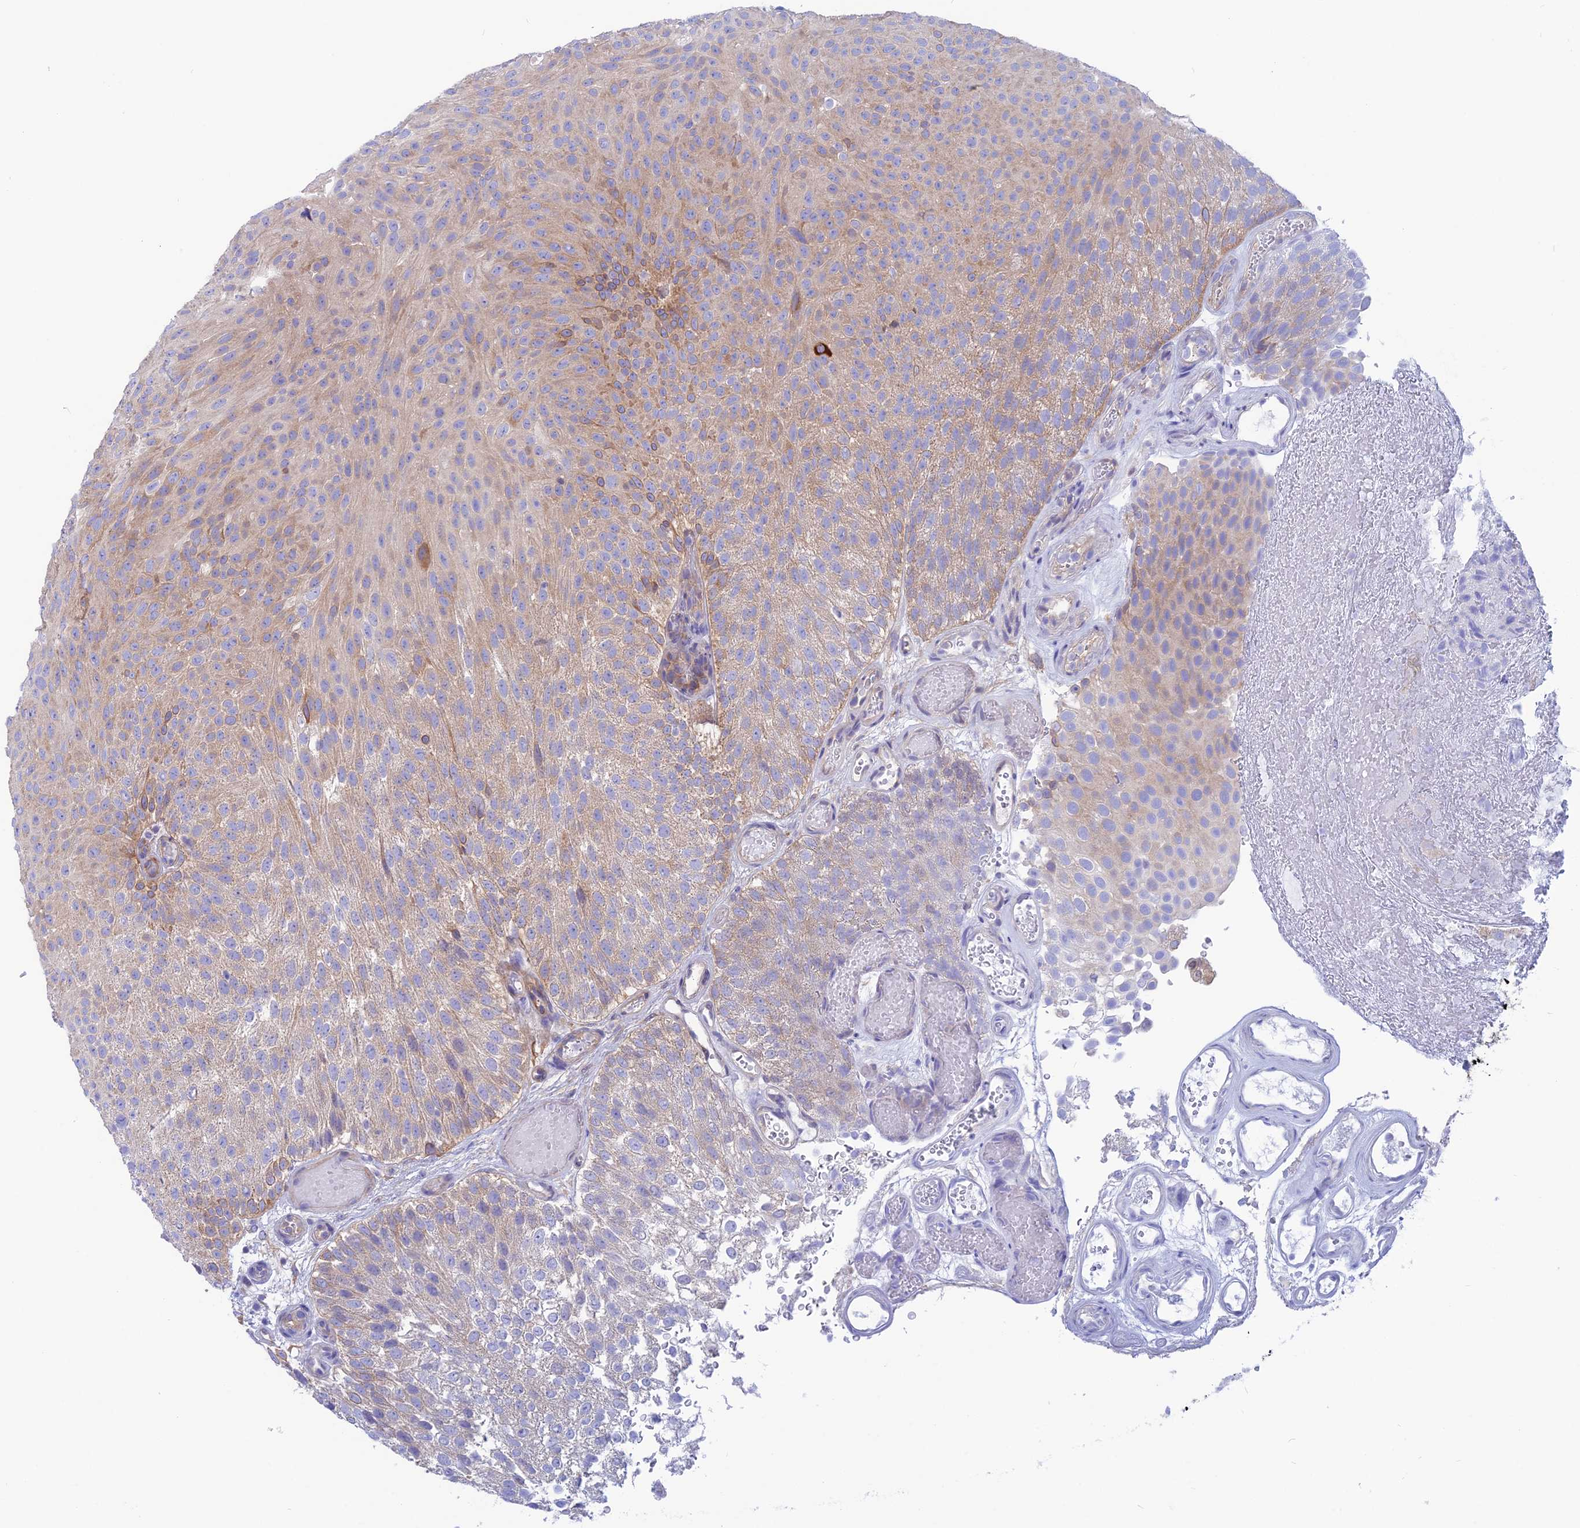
{"staining": {"intensity": "moderate", "quantity": "25%-75%", "location": "cytoplasmic/membranous"}, "tissue": "urothelial cancer", "cell_type": "Tumor cells", "image_type": "cancer", "snomed": [{"axis": "morphology", "description": "Urothelial carcinoma, Low grade"}, {"axis": "topography", "description": "Urinary bladder"}], "caption": "A medium amount of moderate cytoplasmic/membranous positivity is present in about 25%-75% of tumor cells in urothelial carcinoma (low-grade) tissue.", "gene": "LZTFL1", "patient": {"sex": "male", "age": 78}}